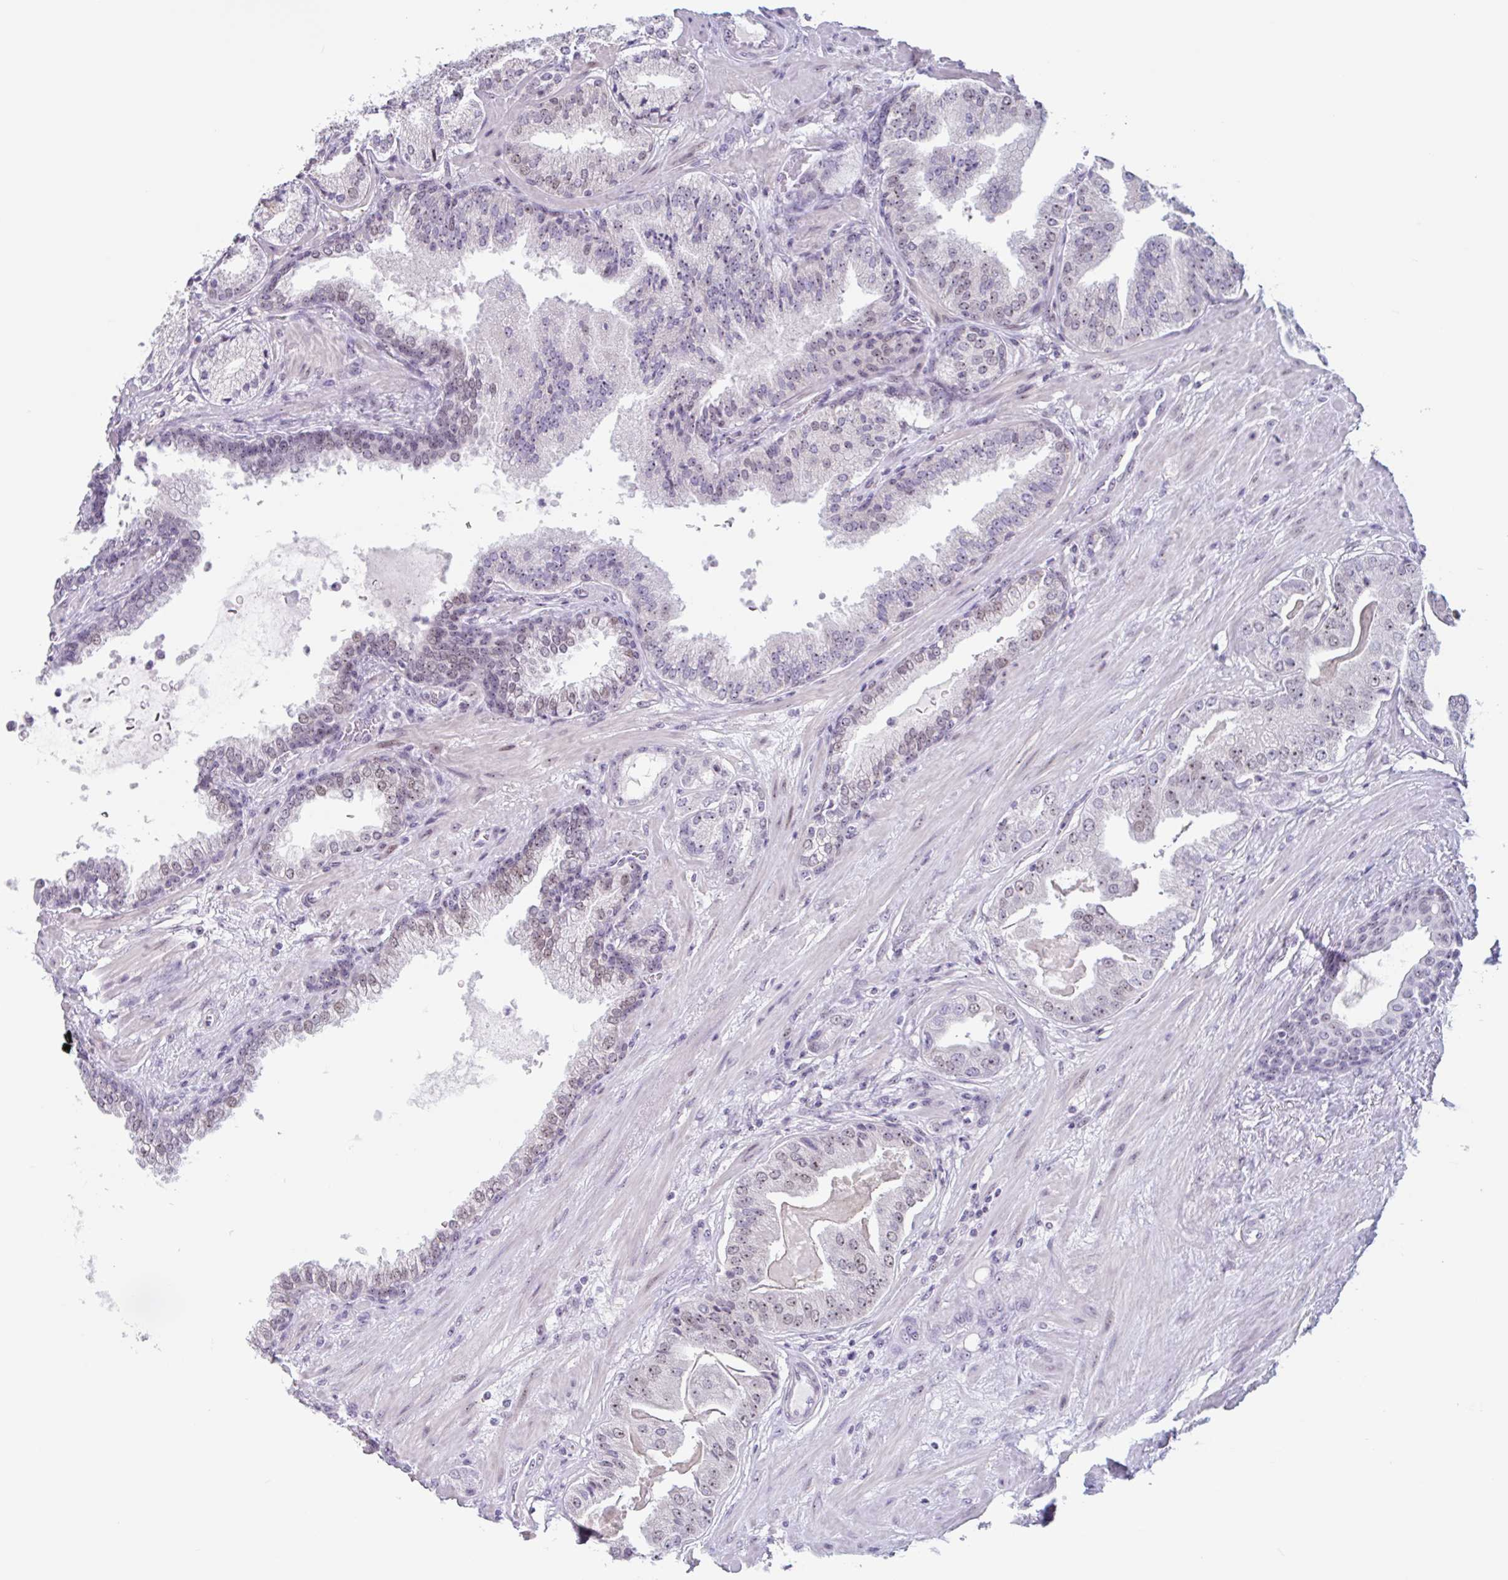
{"staining": {"intensity": "moderate", "quantity": "25%-75%", "location": "nuclear"}, "tissue": "prostate cancer", "cell_type": "Tumor cells", "image_type": "cancer", "snomed": [{"axis": "morphology", "description": "Adenocarcinoma, High grade"}, {"axis": "topography", "description": "Prostate"}], "caption": "There is medium levels of moderate nuclear expression in tumor cells of prostate adenocarcinoma (high-grade), as demonstrated by immunohistochemical staining (brown color).", "gene": "LENG9", "patient": {"sex": "male", "age": 63}}